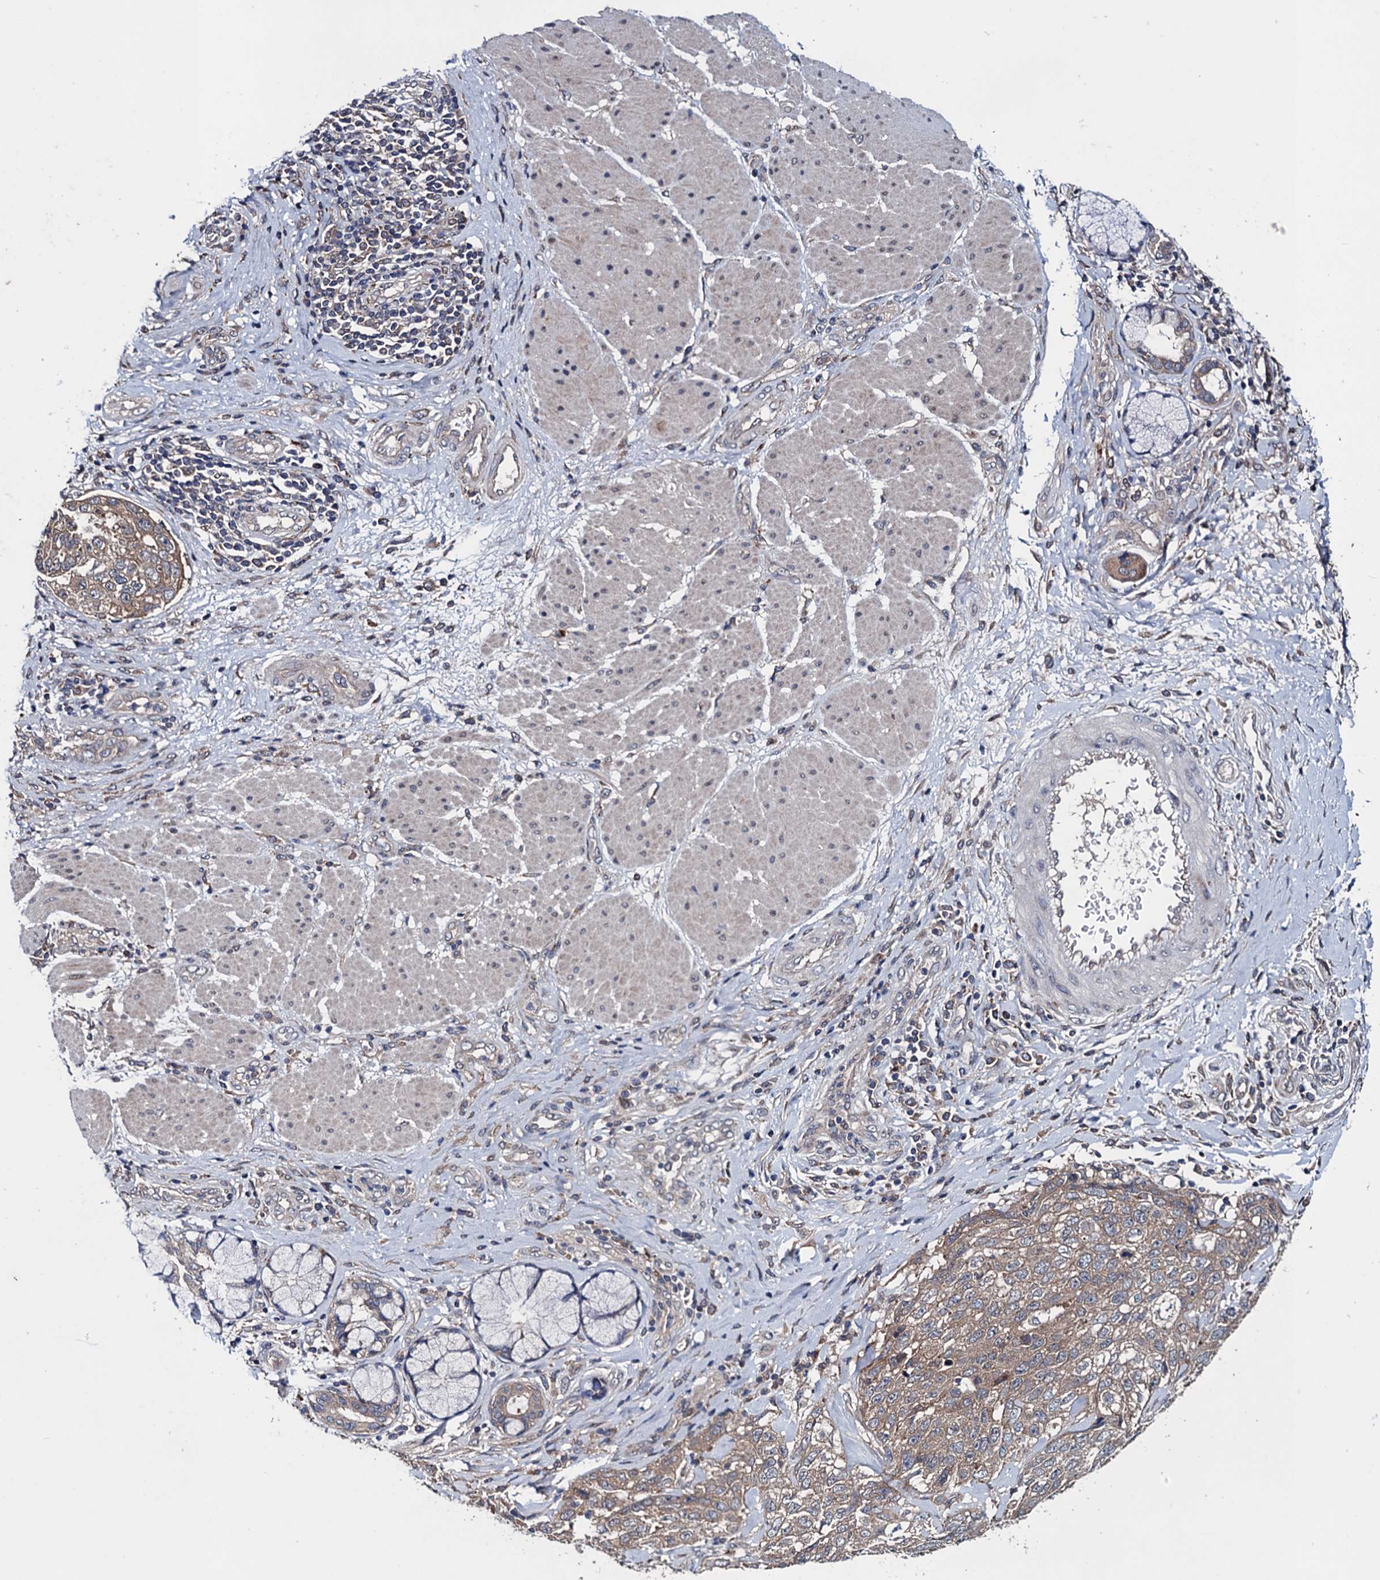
{"staining": {"intensity": "moderate", "quantity": ">75%", "location": "cytoplasmic/membranous"}, "tissue": "stomach cancer", "cell_type": "Tumor cells", "image_type": "cancer", "snomed": [{"axis": "morphology", "description": "Adenocarcinoma, NOS"}, {"axis": "topography", "description": "Stomach"}], "caption": "Immunohistochemical staining of human stomach adenocarcinoma displays moderate cytoplasmic/membranous protein positivity in approximately >75% of tumor cells.", "gene": "BLTP3B", "patient": {"sex": "male", "age": 48}}